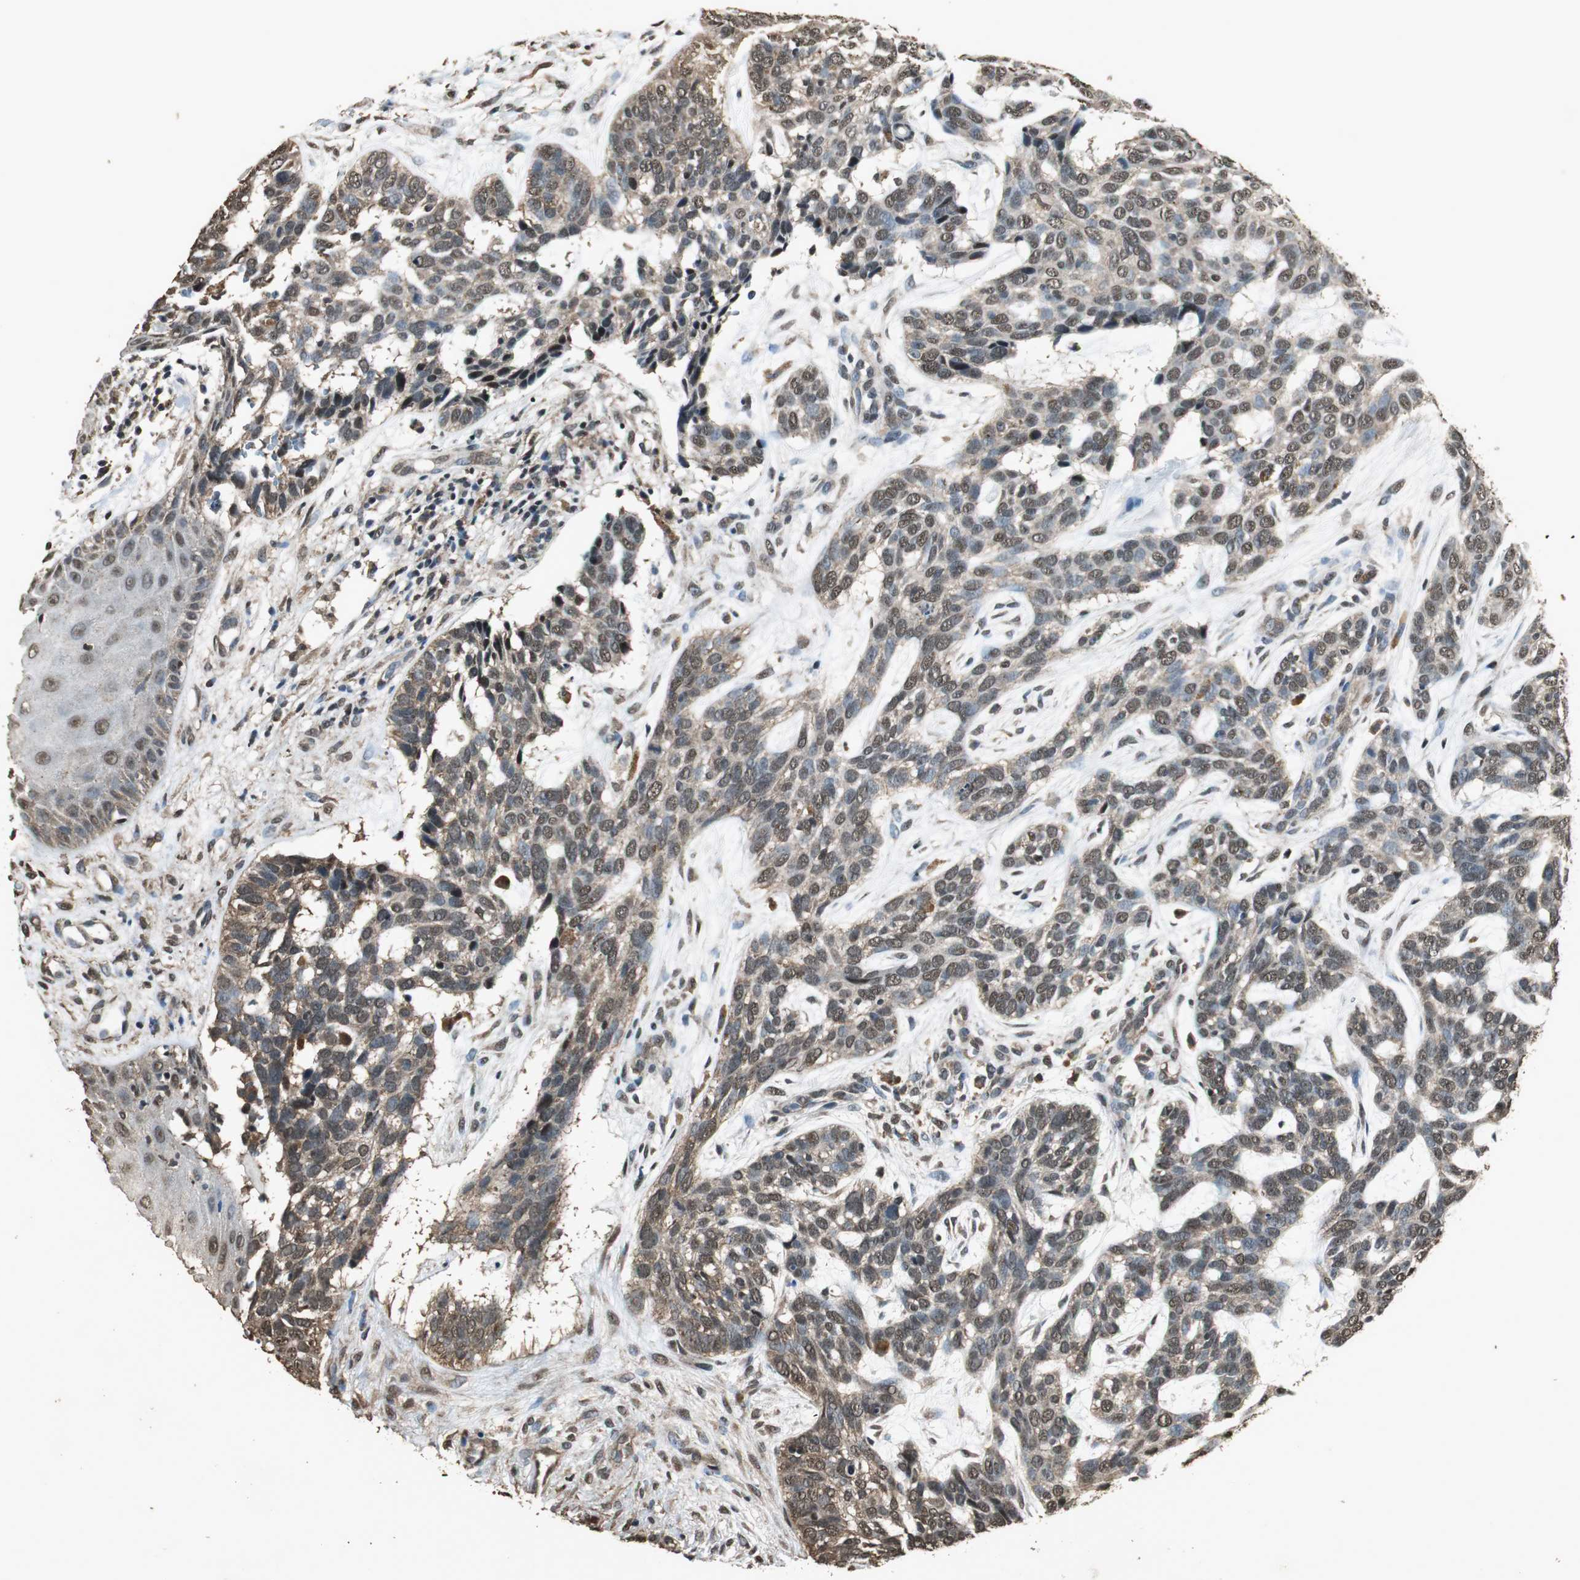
{"staining": {"intensity": "moderate", "quantity": ">75%", "location": "cytoplasmic/membranous,nuclear"}, "tissue": "skin cancer", "cell_type": "Tumor cells", "image_type": "cancer", "snomed": [{"axis": "morphology", "description": "Basal cell carcinoma"}, {"axis": "topography", "description": "Skin"}], "caption": "Tumor cells display moderate cytoplasmic/membranous and nuclear staining in about >75% of cells in skin basal cell carcinoma.", "gene": "PPP1R13B", "patient": {"sex": "male", "age": 87}}